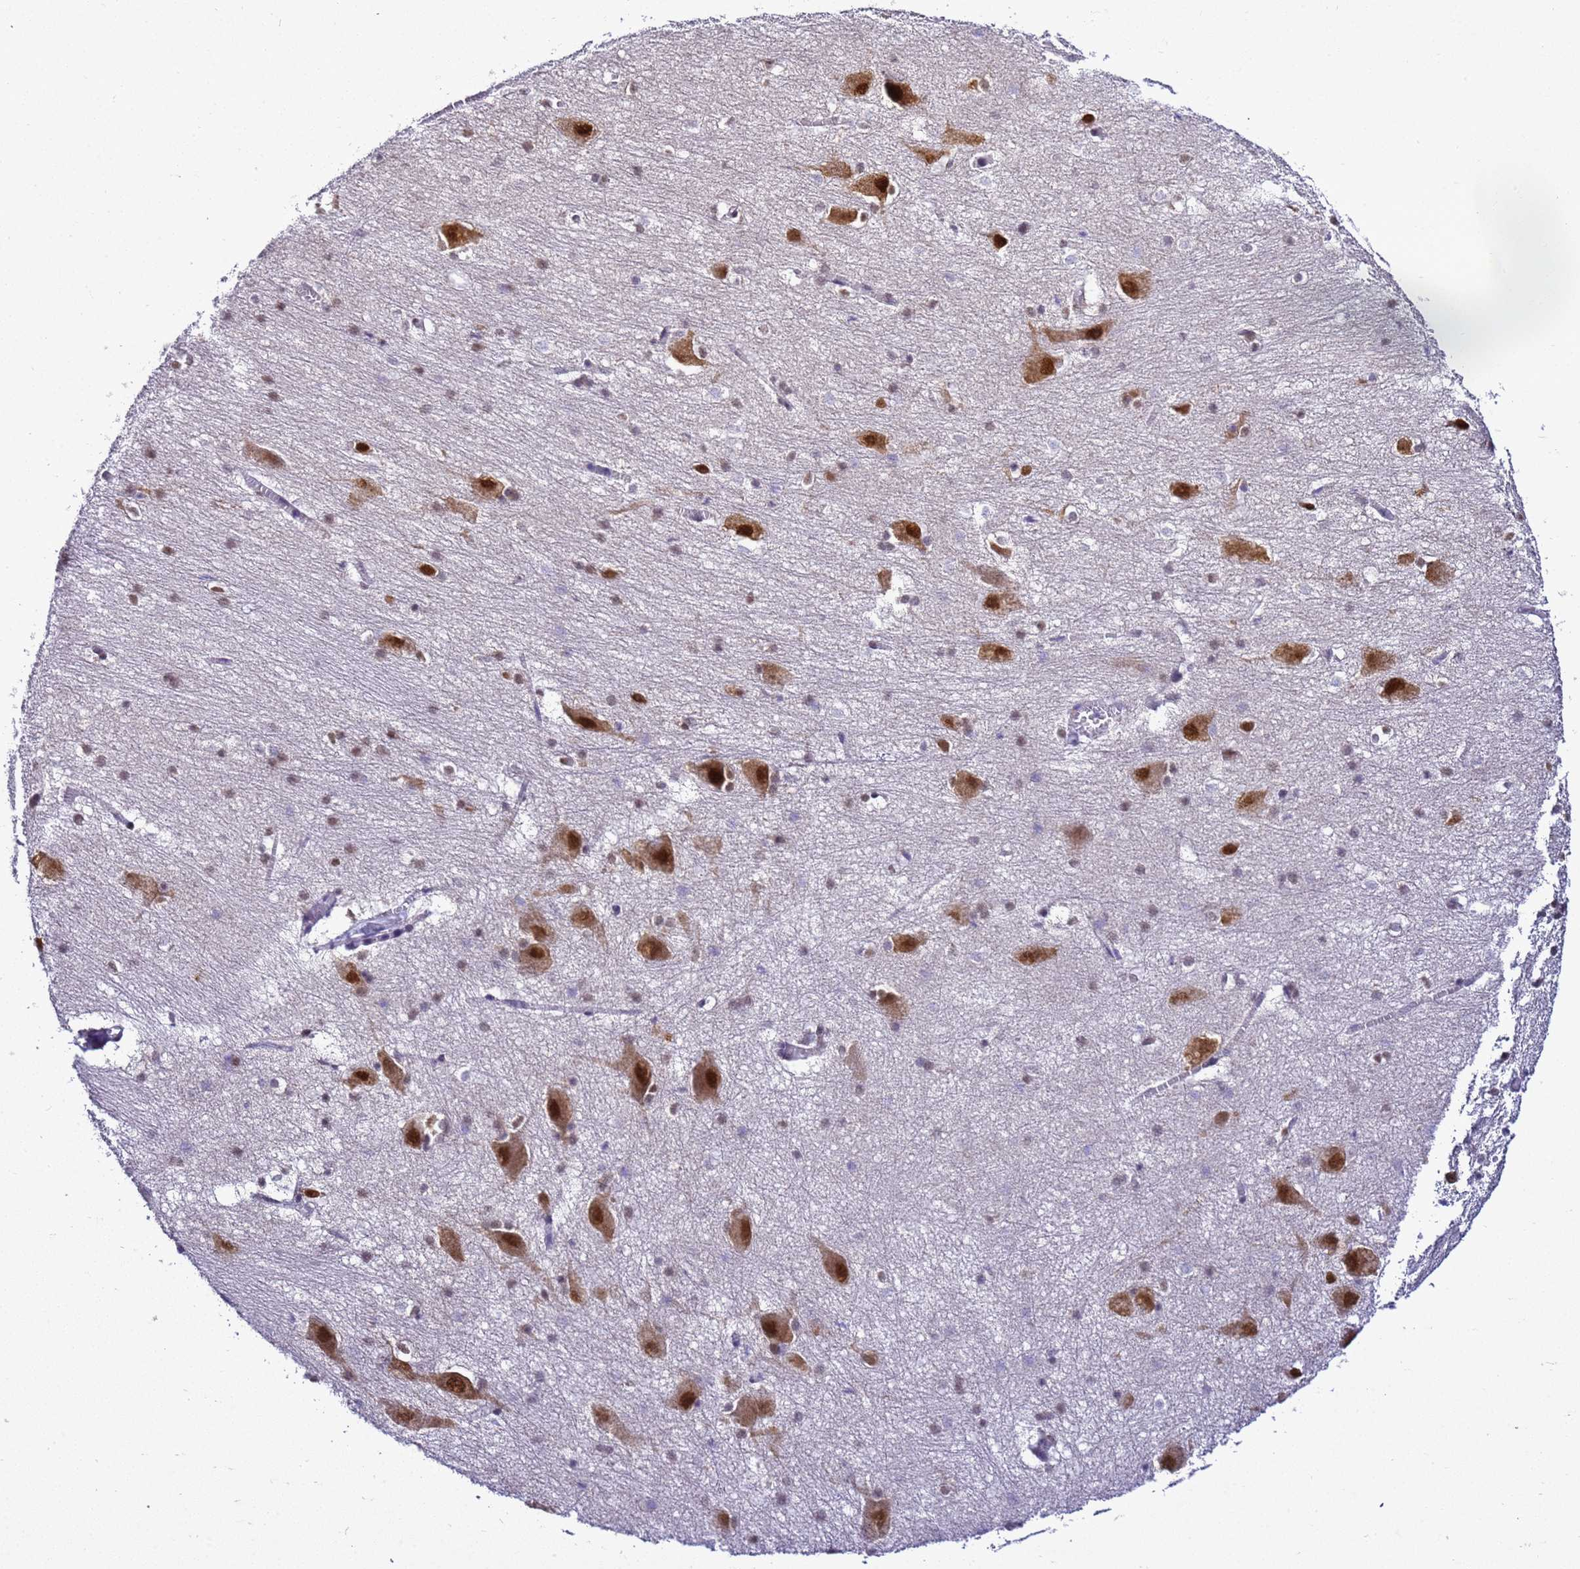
{"staining": {"intensity": "weak", "quantity": "<25%", "location": "cytoplasmic/membranous,nuclear"}, "tissue": "caudate", "cell_type": "Glial cells", "image_type": "normal", "snomed": [{"axis": "morphology", "description": "Normal tissue, NOS"}, {"axis": "topography", "description": "Lateral ventricle wall"}], "caption": "Immunohistochemistry of unremarkable human caudate reveals no expression in glial cells.", "gene": "SMN1", "patient": {"sex": "male", "age": 37}}